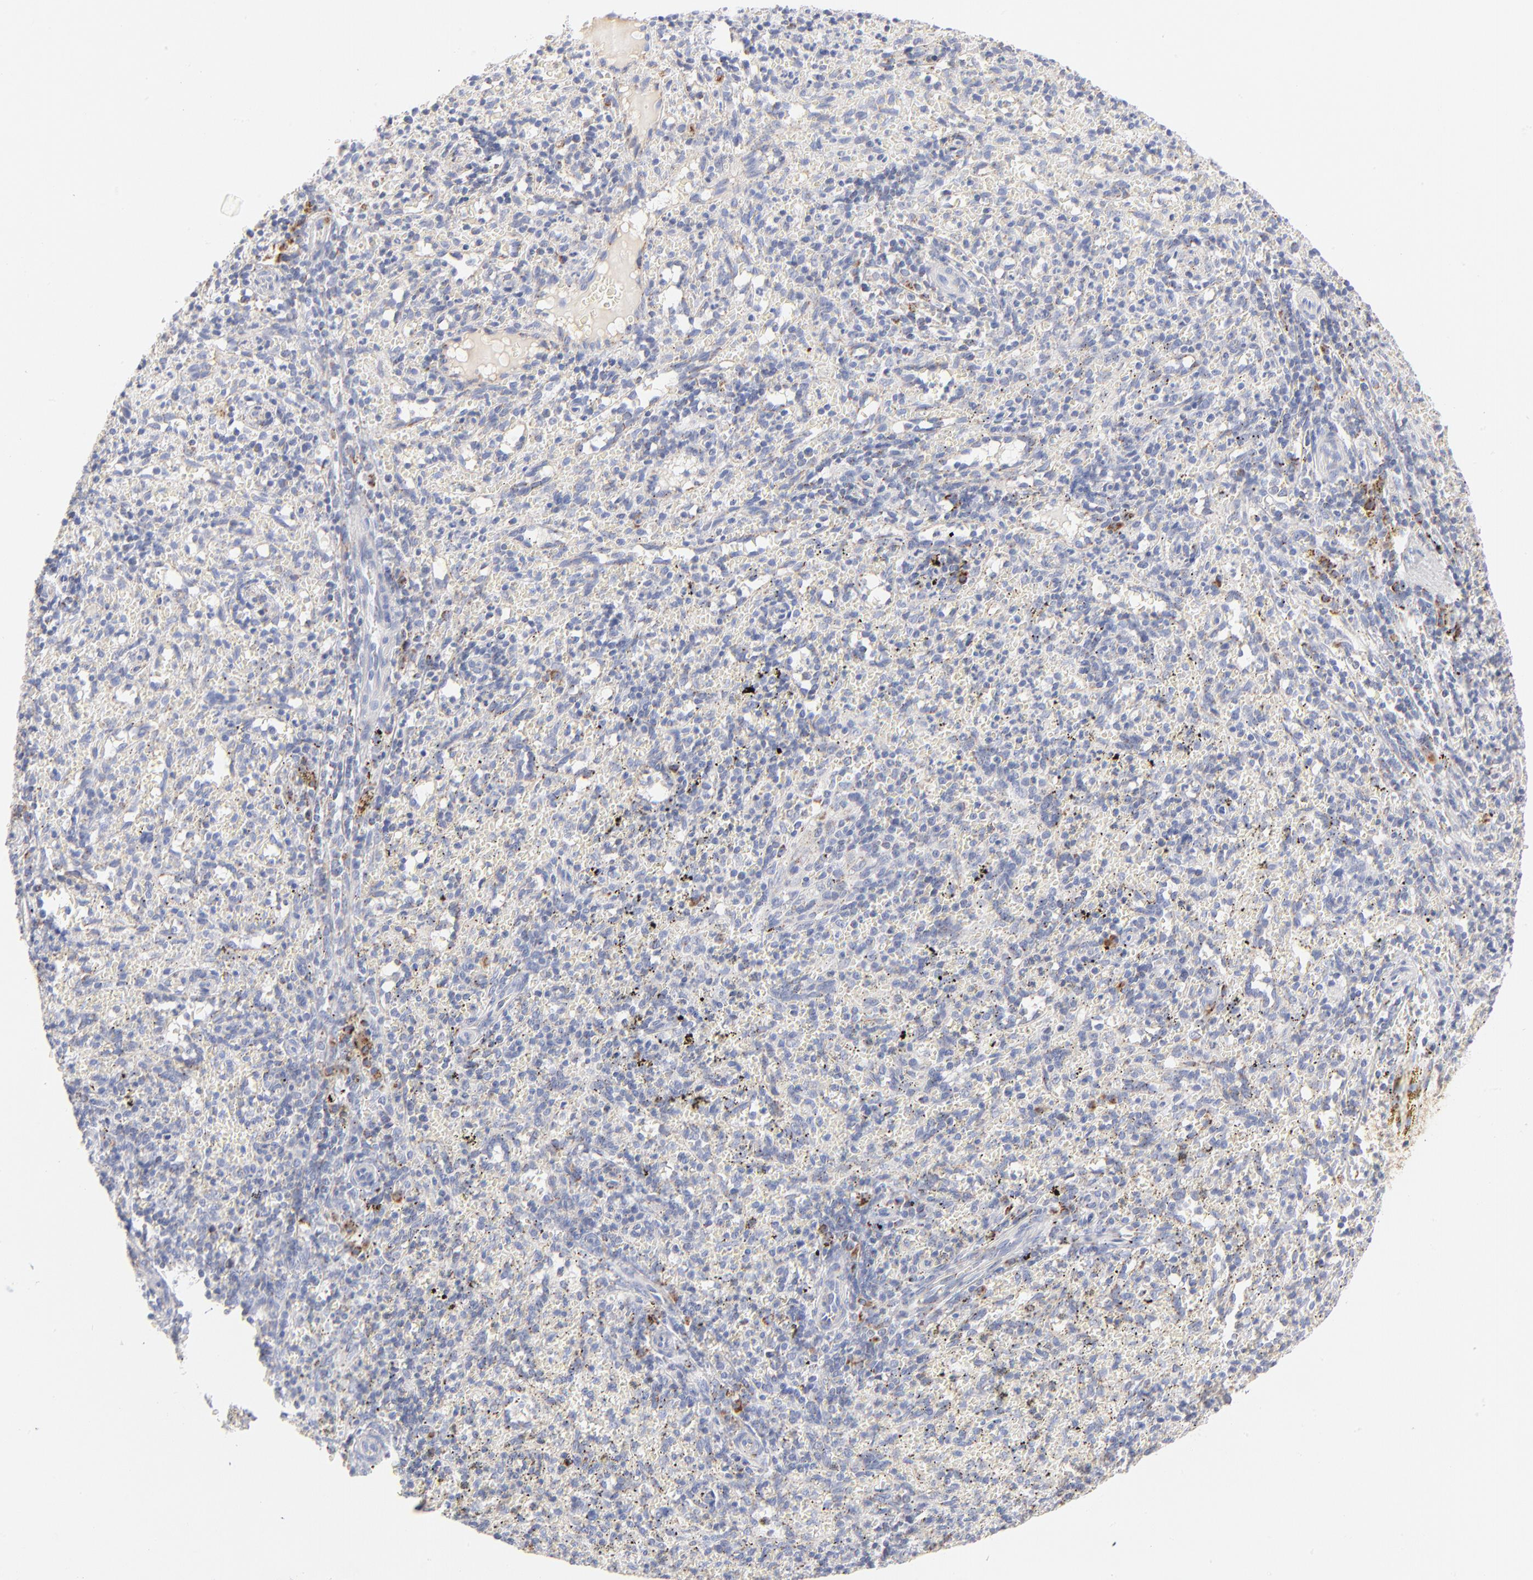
{"staining": {"intensity": "moderate", "quantity": "25%-75%", "location": "cytoplasmic/membranous"}, "tissue": "spleen", "cell_type": "Cells in red pulp", "image_type": "normal", "snomed": [{"axis": "morphology", "description": "Normal tissue, NOS"}, {"axis": "topography", "description": "Spleen"}], "caption": "Moderate cytoplasmic/membranous protein staining is present in about 25%-75% of cells in red pulp in spleen.", "gene": "DLAT", "patient": {"sex": "female", "age": 10}}